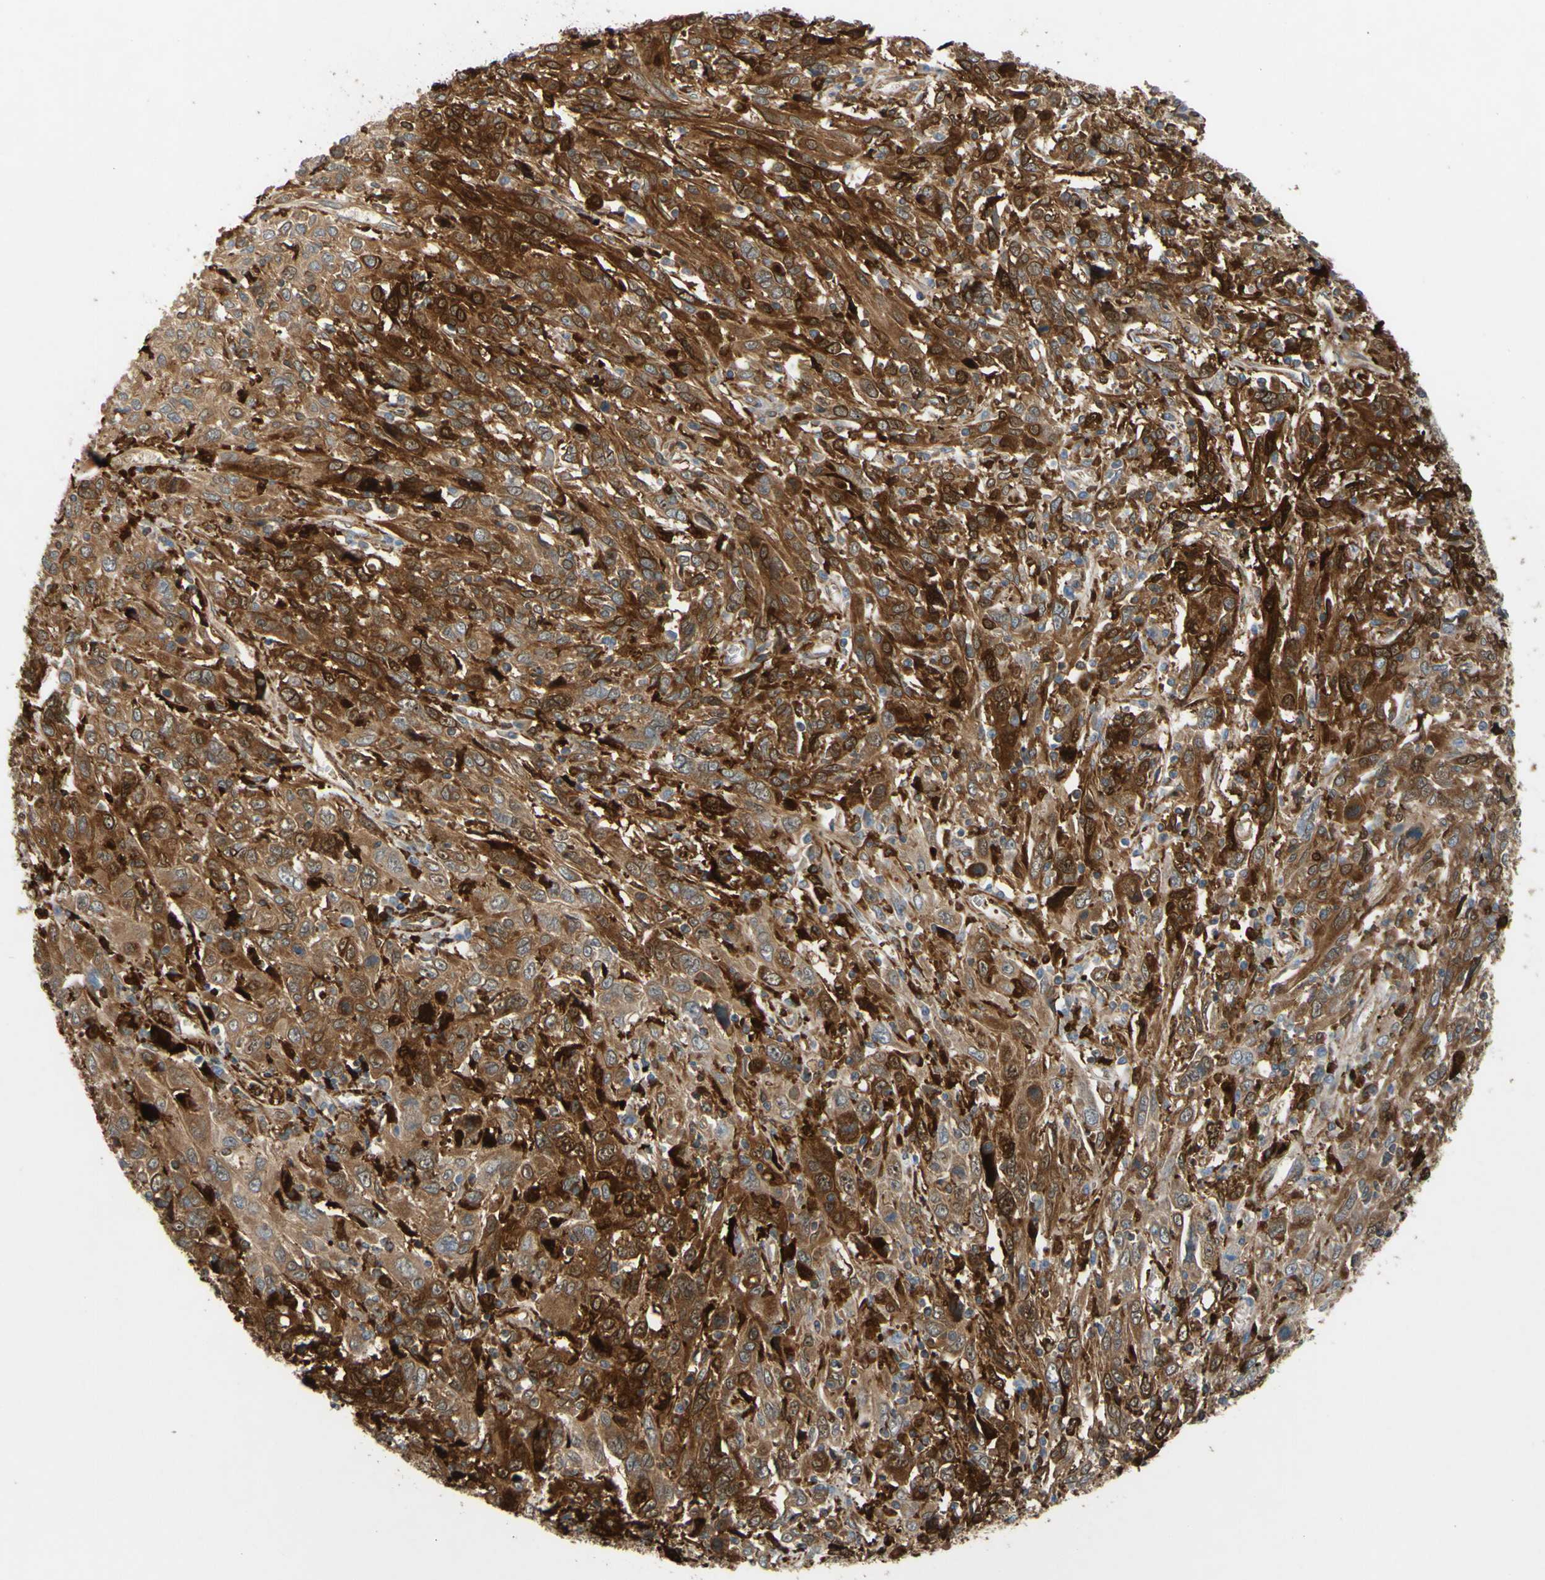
{"staining": {"intensity": "strong", "quantity": ">75%", "location": "cytoplasmic/membranous"}, "tissue": "cervical cancer", "cell_type": "Tumor cells", "image_type": "cancer", "snomed": [{"axis": "morphology", "description": "Squamous cell carcinoma, NOS"}, {"axis": "topography", "description": "Cervix"}], "caption": "Immunohistochemistry staining of cervical cancer (squamous cell carcinoma), which demonstrates high levels of strong cytoplasmic/membranous expression in approximately >75% of tumor cells indicating strong cytoplasmic/membranous protein expression. The staining was performed using DAB (3,3'-diaminobenzidine) (brown) for protein detection and nuclei were counterstained in hematoxylin (blue).", "gene": "SPTLC1", "patient": {"sex": "female", "age": 46}}